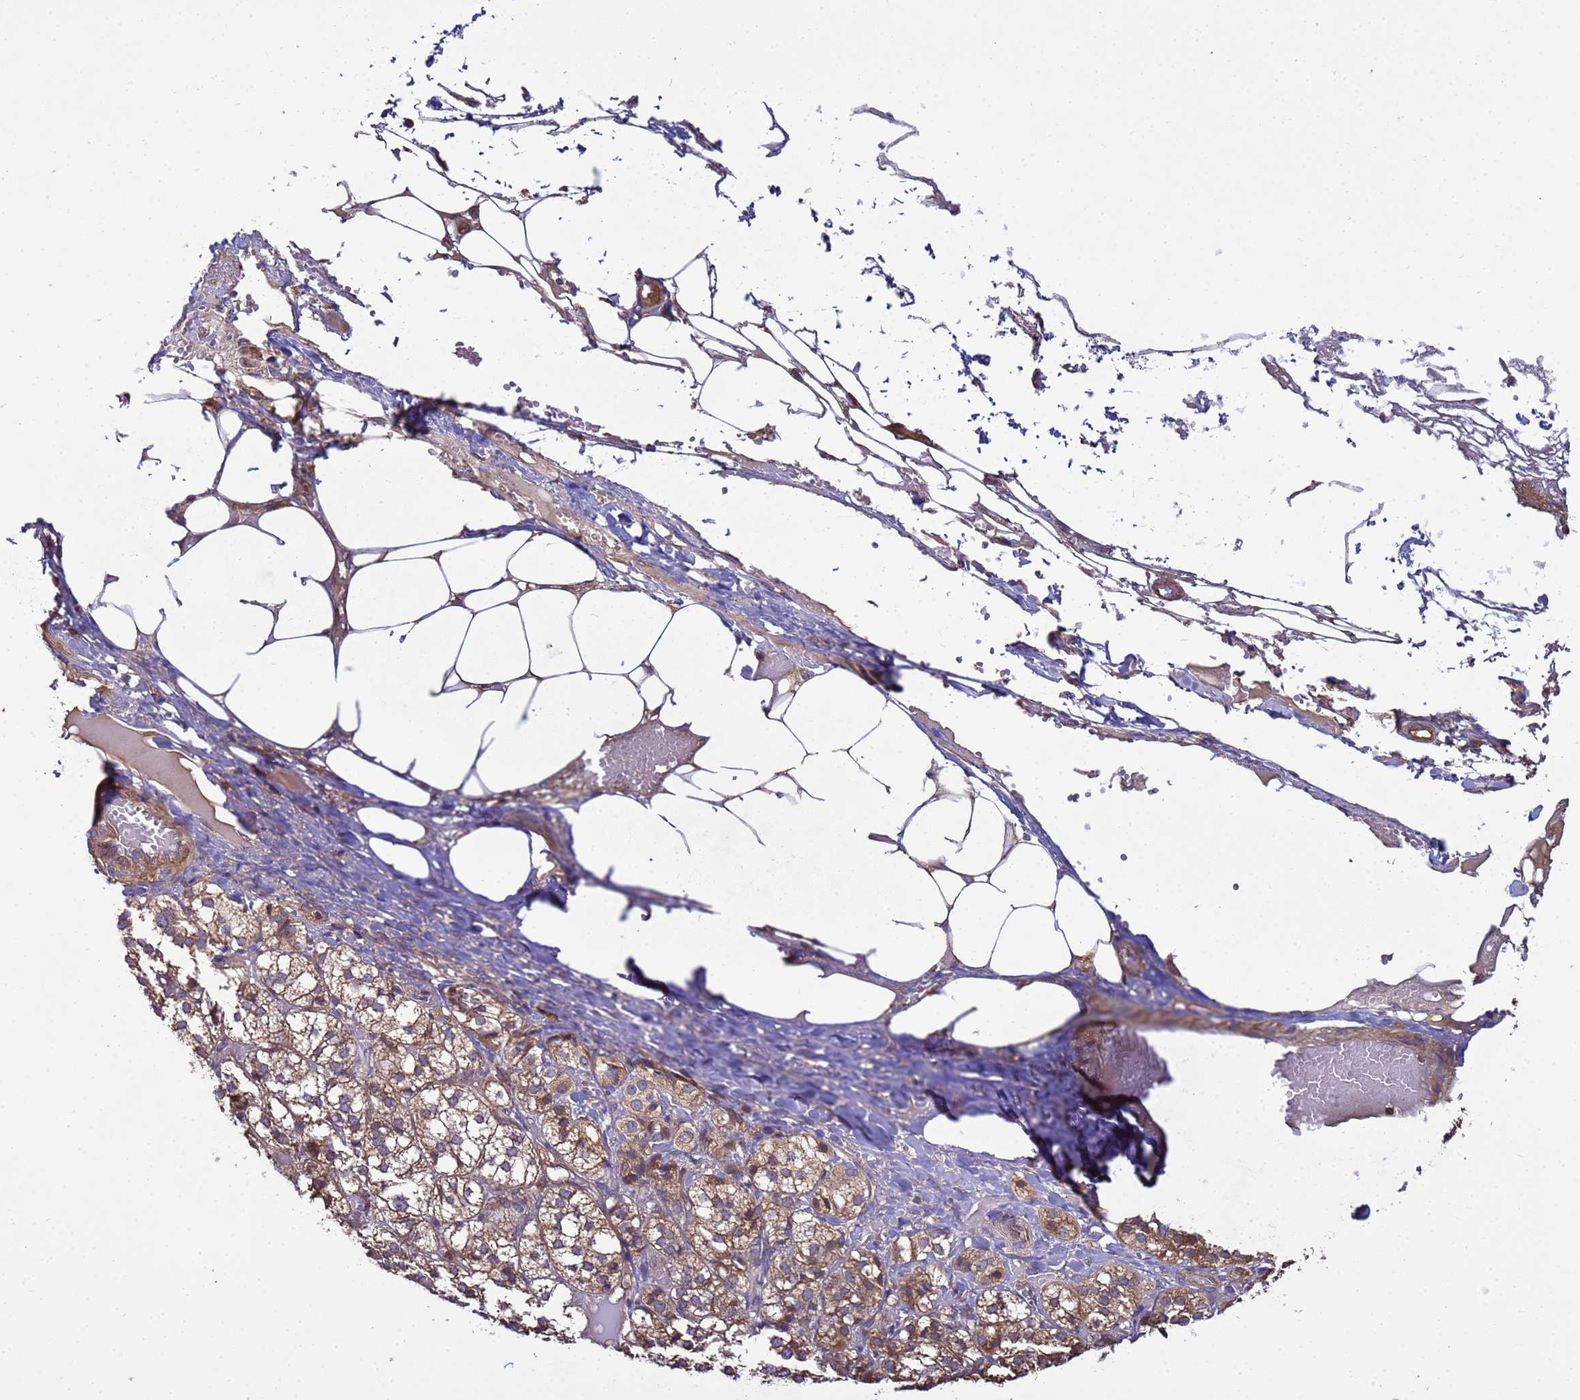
{"staining": {"intensity": "moderate", "quantity": "25%-75%", "location": "cytoplasmic/membranous"}, "tissue": "adrenal gland", "cell_type": "Glandular cells", "image_type": "normal", "snomed": [{"axis": "morphology", "description": "Normal tissue, NOS"}, {"axis": "topography", "description": "Adrenal gland"}], "caption": "Adrenal gland stained with IHC demonstrates moderate cytoplasmic/membranous staining in approximately 25%-75% of glandular cells.", "gene": "BECN1", "patient": {"sex": "female", "age": 61}}